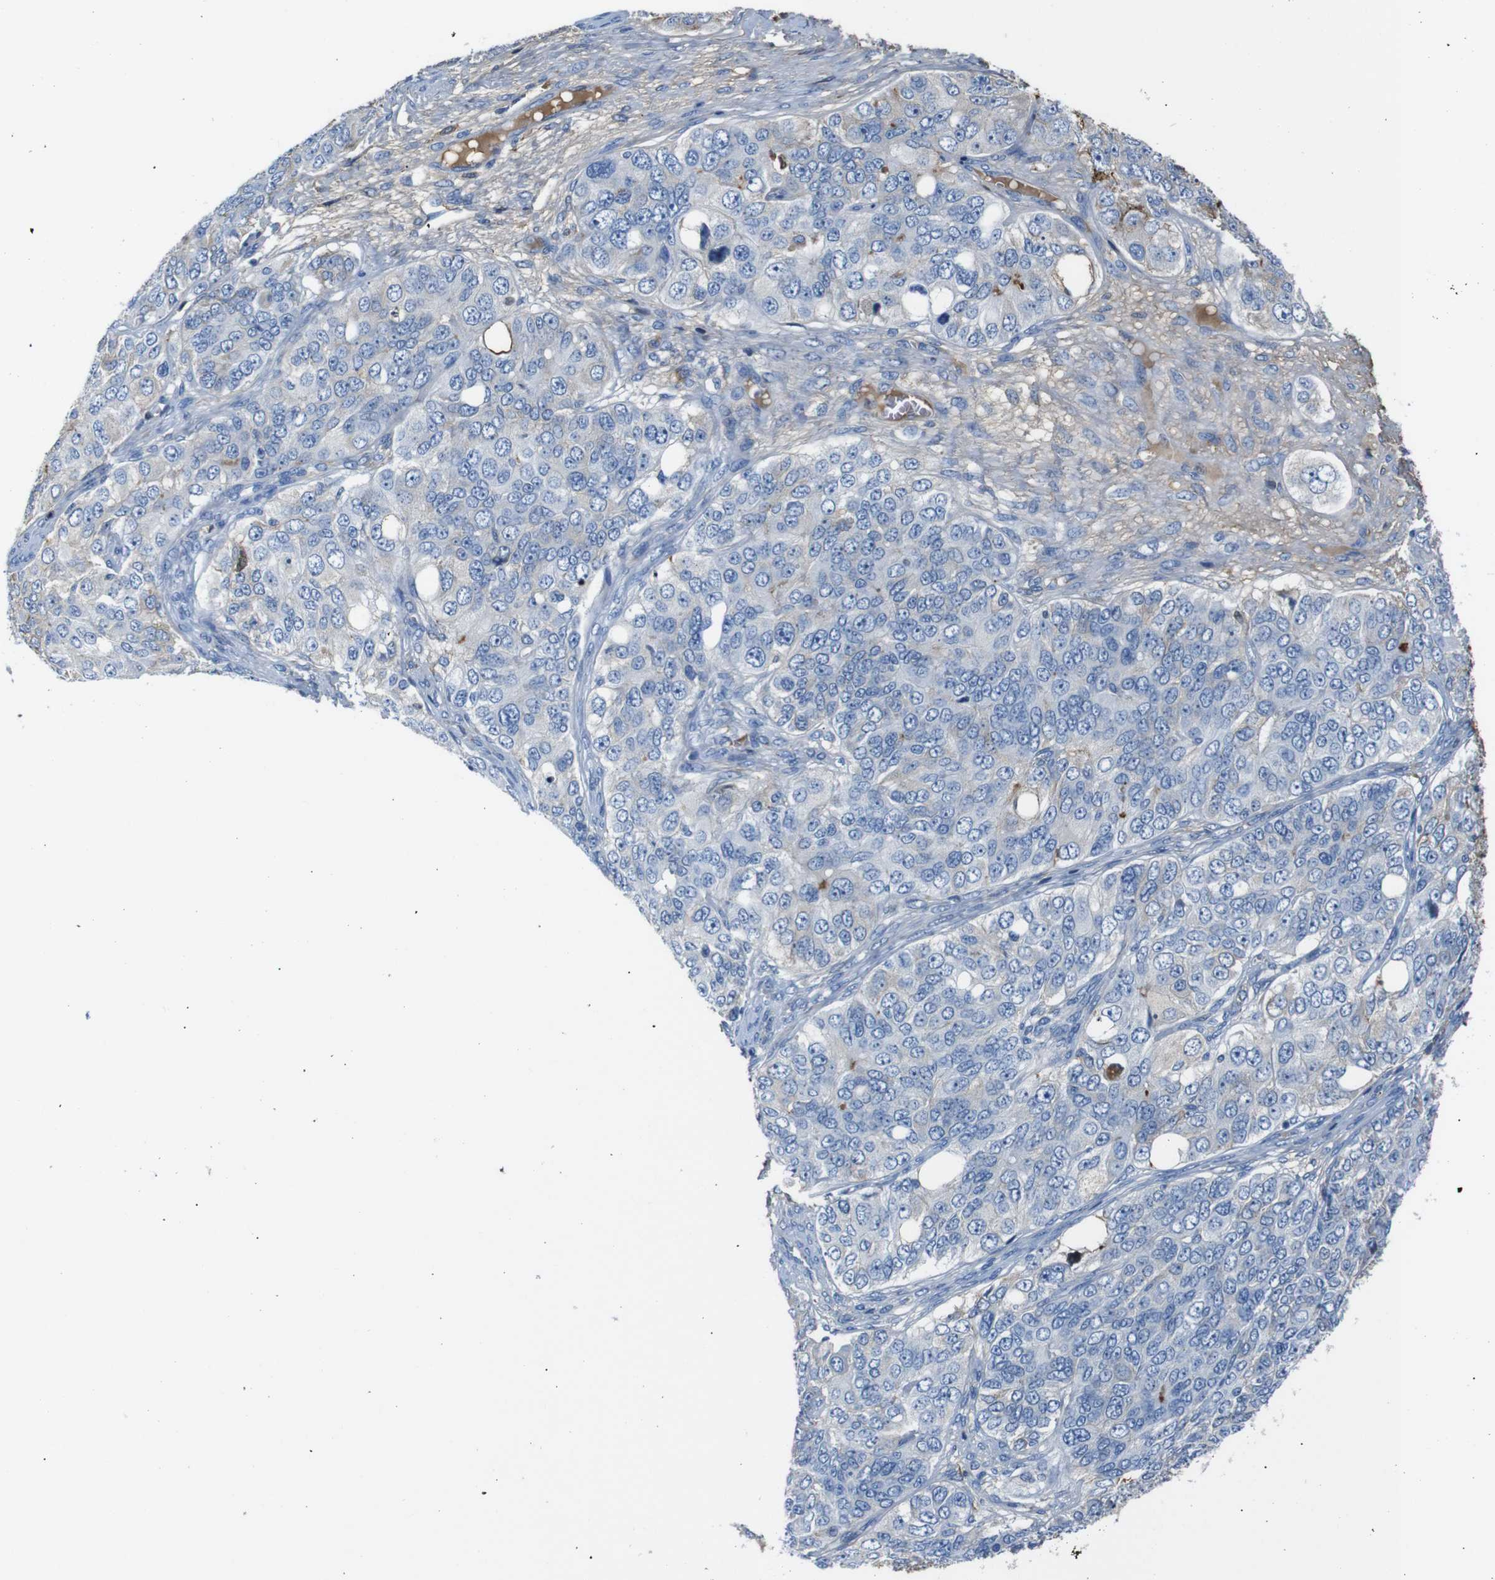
{"staining": {"intensity": "negative", "quantity": "none", "location": "none"}, "tissue": "ovarian cancer", "cell_type": "Tumor cells", "image_type": "cancer", "snomed": [{"axis": "morphology", "description": "Carcinoma, endometroid"}, {"axis": "topography", "description": "Ovary"}], "caption": "Endometroid carcinoma (ovarian) was stained to show a protein in brown. There is no significant expression in tumor cells.", "gene": "SERPINA1", "patient": {"sex": "female", "age": 51}}